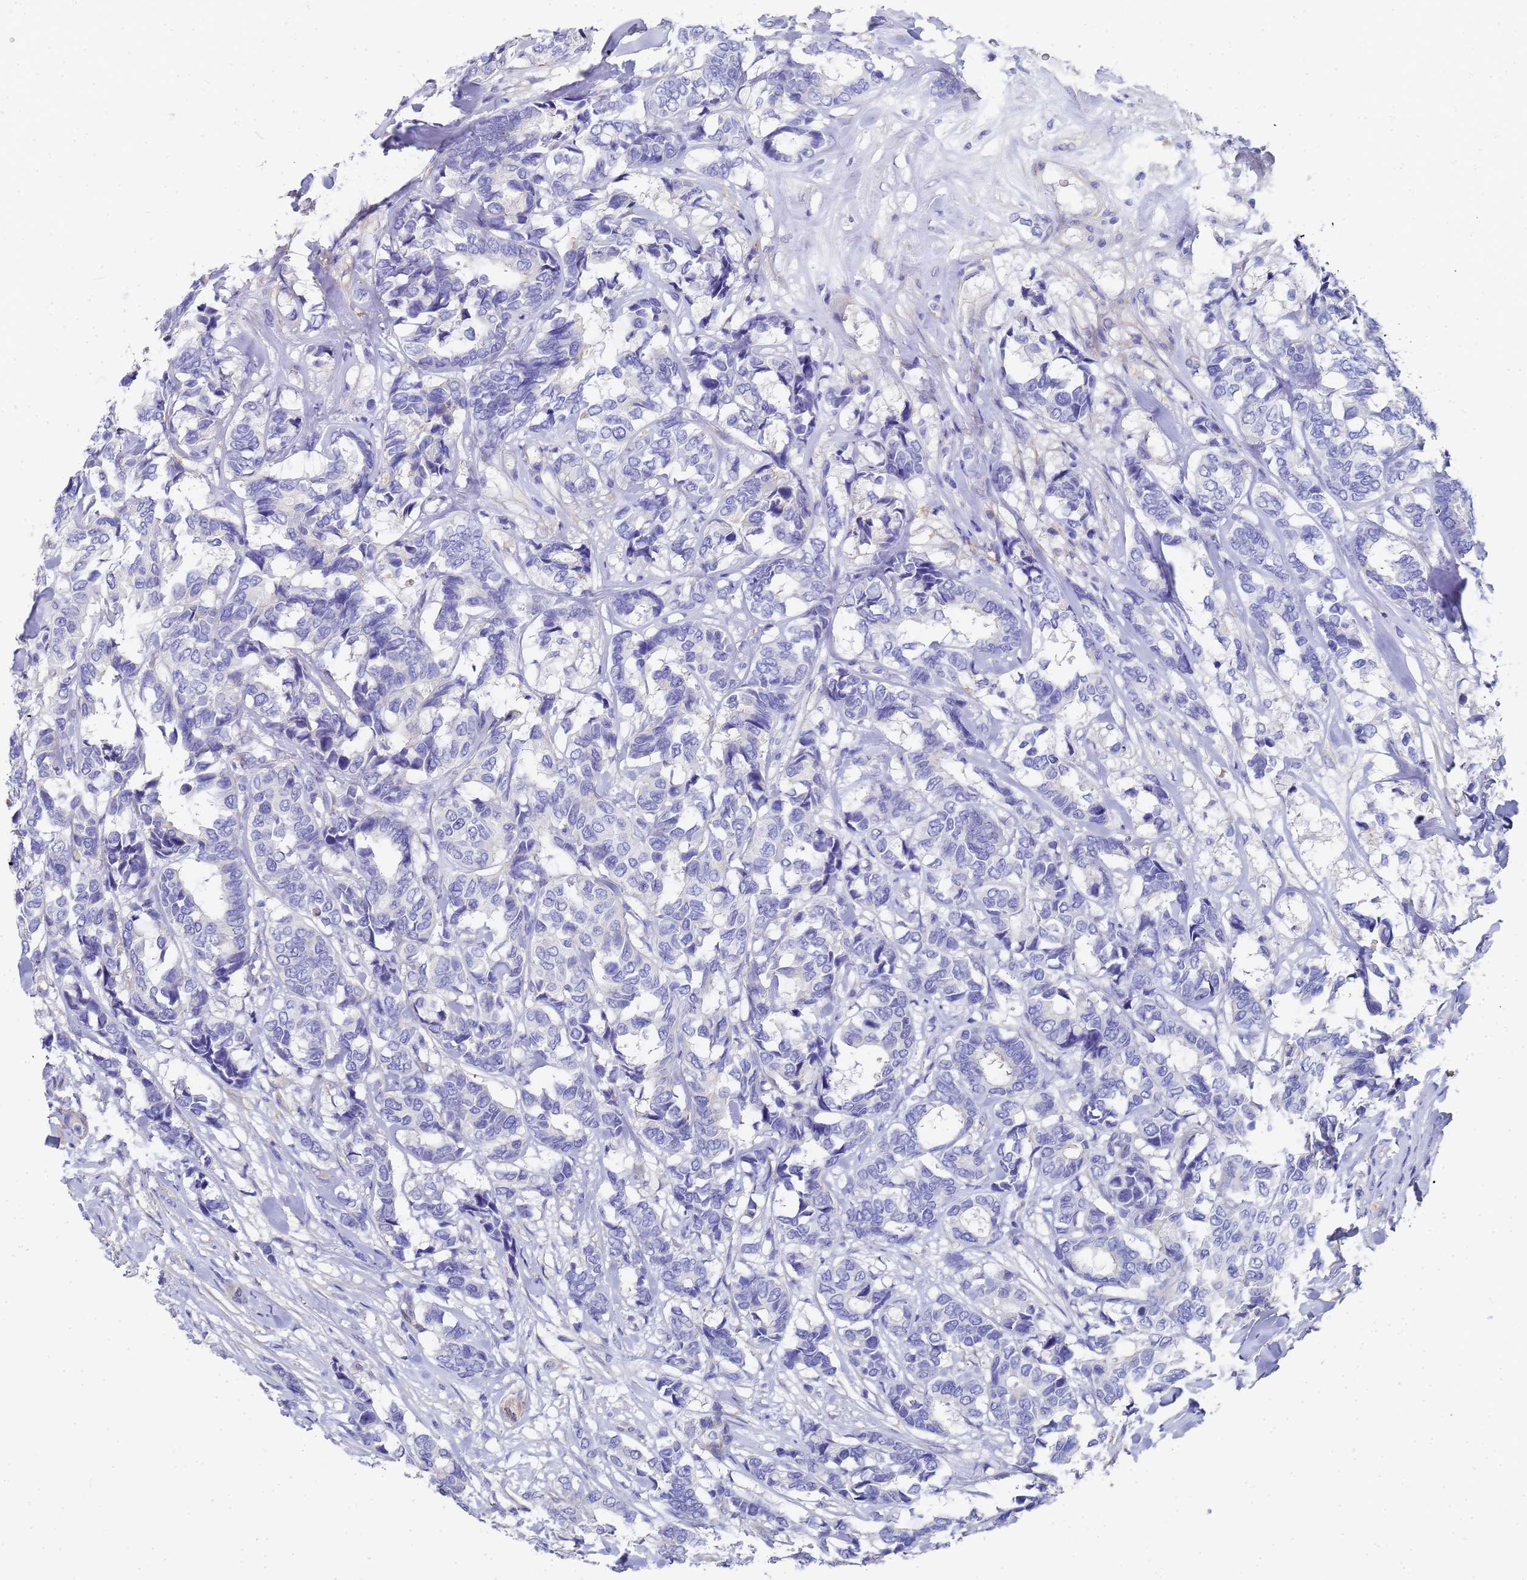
{"staining": {"intensity": "negative", "quantity": "none", "location": "none"}, "tissue": "breast cancer", "cell_type": "Tumor cells", "image_type": "cancer", "snomed": [{"axis": "morphology", "description": "Duct carcinoma"}, {"axis": "topography", "description": "Breast"}], "caption": "Tumor cells show no significant protein expression in breast cancer (intraductal carcinoma). Brightfield microscopy of immunohistochemistry stained with DAB (brown) and hematoxylin (blue), captured at high magnification.", "gene": "TUBB1", "patient": {"sex": "female", "age": 87}}